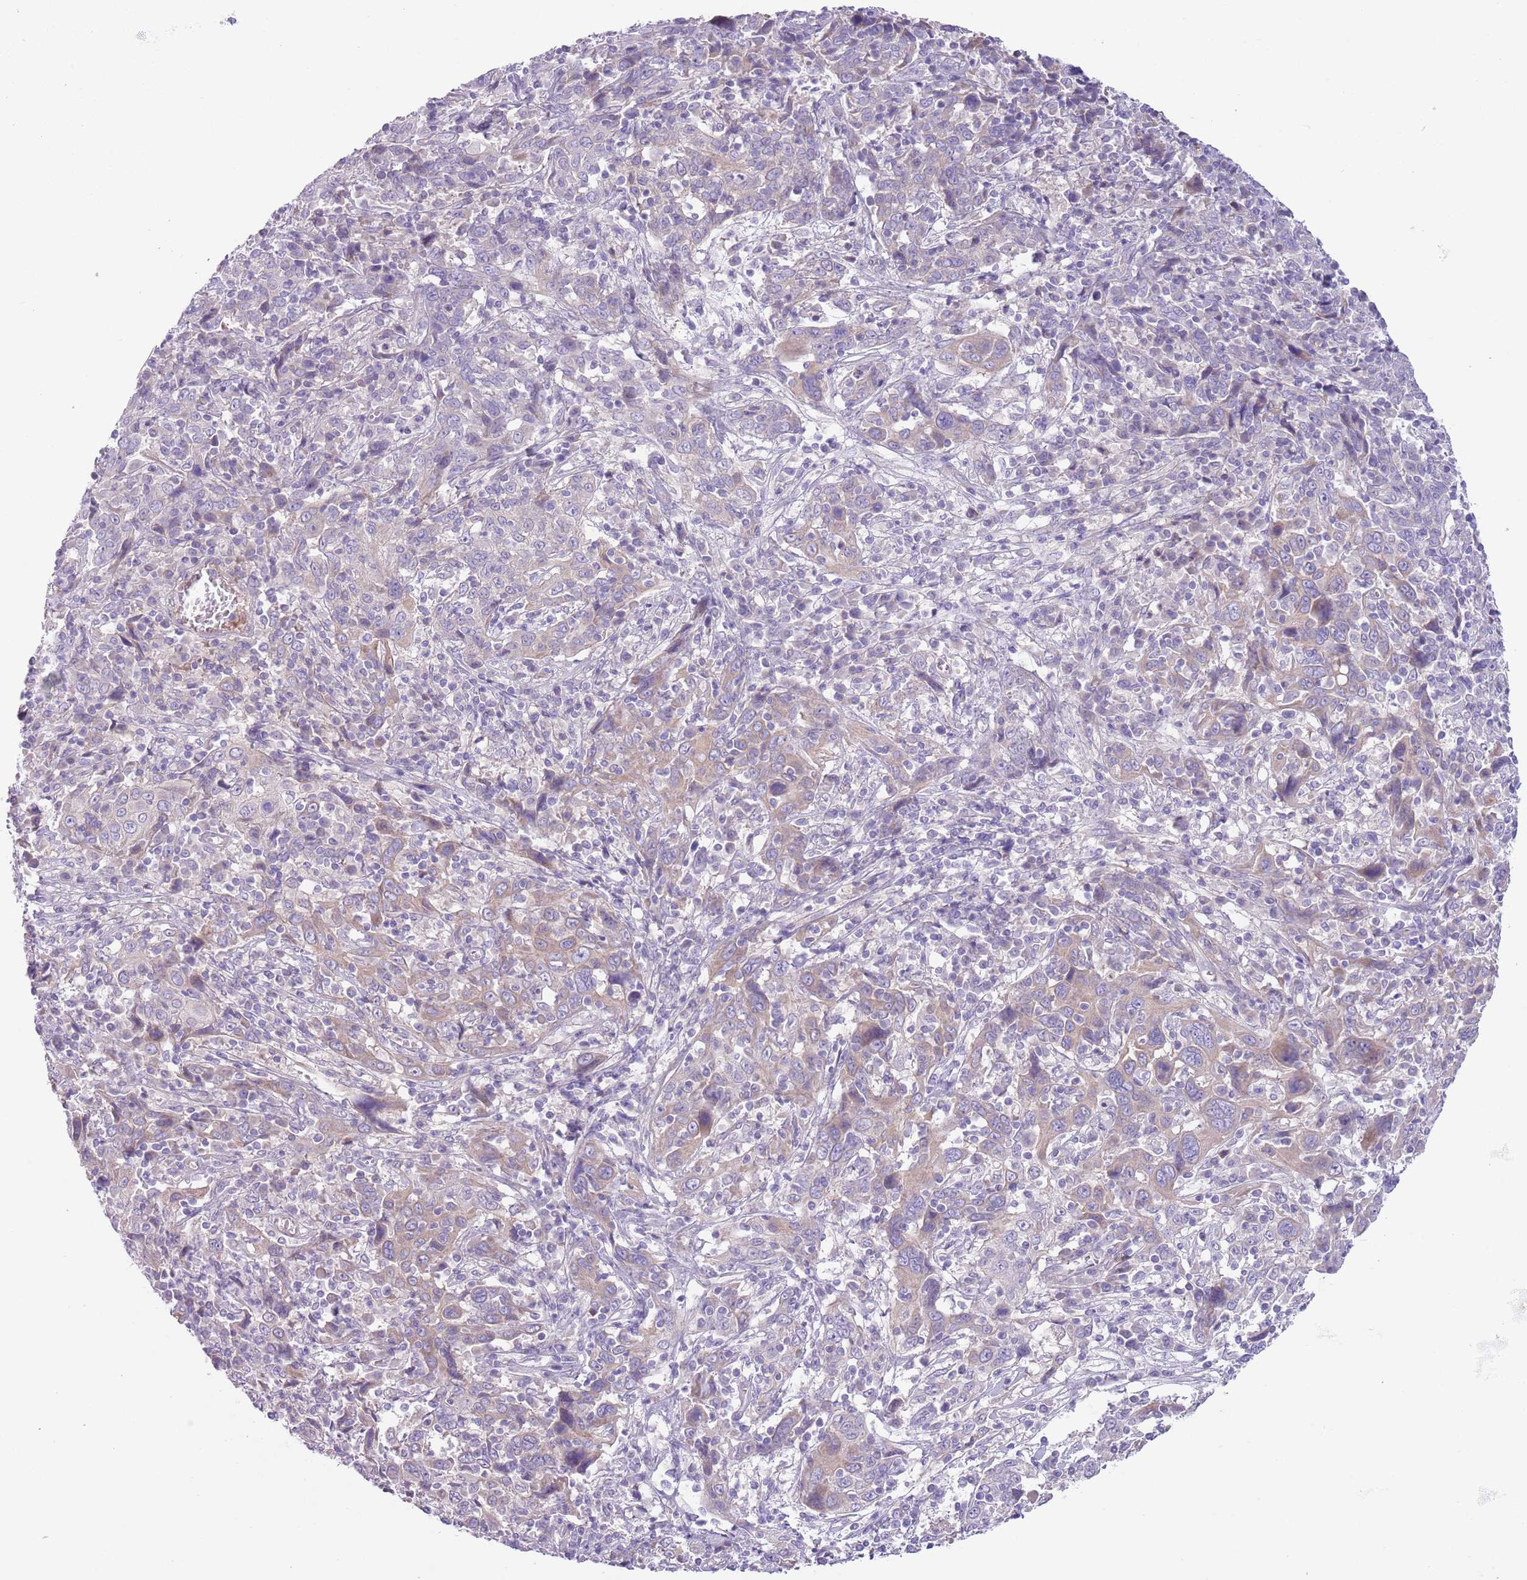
{"staining": {"intensity": "negative", "quantity": "none", "location": "none"}, "tissue": "cervical cancer", "cell_type": "Tumor cells", "image_type": "cancer", "snomed": [{"axis": "morphology", "description": "Squamous cell carcinoma, NOS"}, {"axis": "topography", "description": "Cervix"}], "caption": "Immunohistochemistry of human cervical cancer exhibits no staining in tumor cells.", "gene": "CFH", "patient": {"sex": "female", "age": 46}}